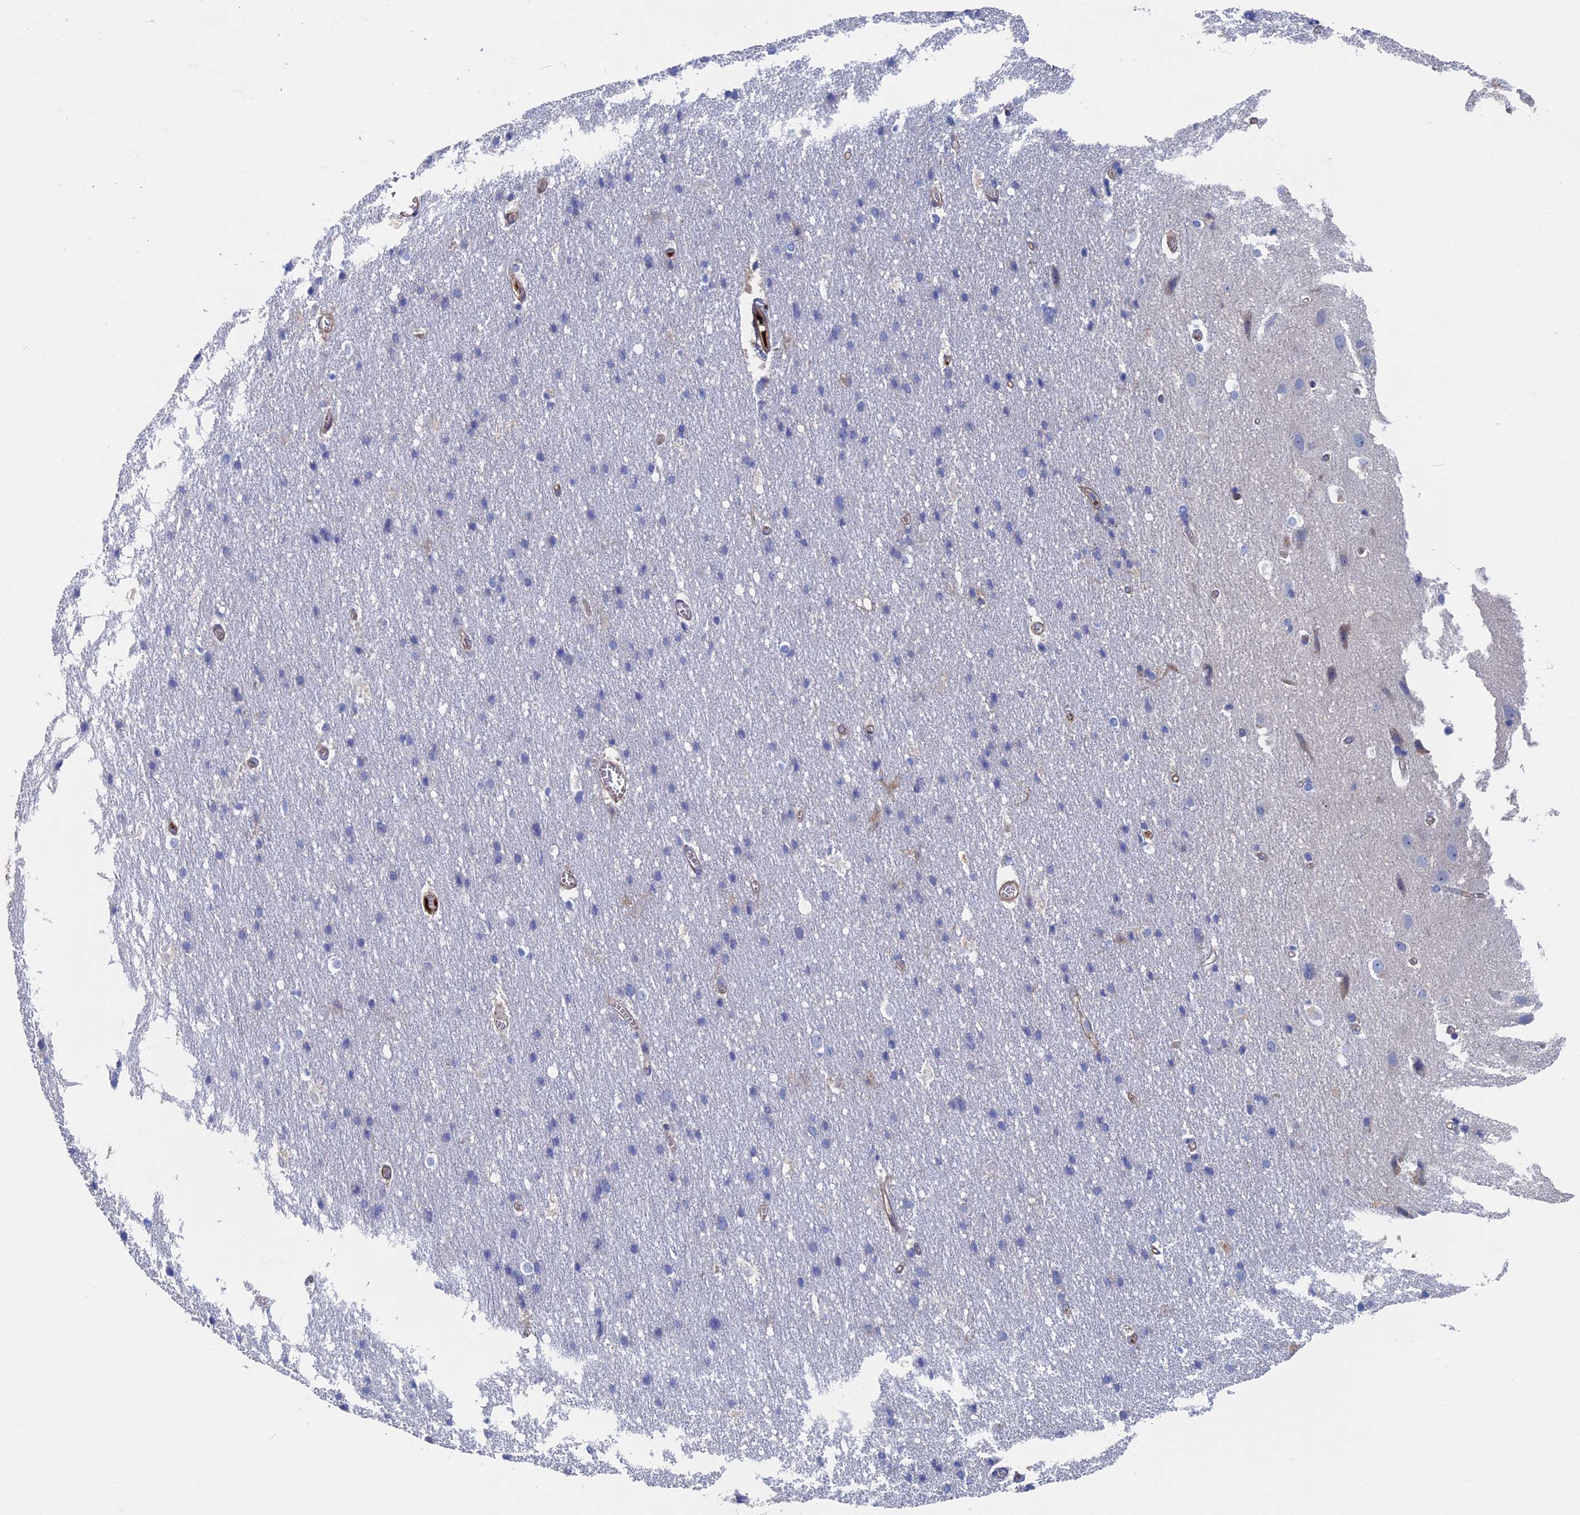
{"staining": {"intensity": "moderate", "quantity": "25%-75%", "location": "cytoplasmic/membranous"}, "tissue": "cerebral cortex", "cell_type": "Endothelial cells", "image_type": "normal", "snomed": [{"axis": "morphology", "description": "Normal tissue, NOS"}, {"axis": "topography", "description": "Cerebral cortex"}], "caption": "This image exhibits benign cerebral cortex stained with immunohistochemistry (IHC) to label a protein in brown. The cytoplasmic/membranous of endothelial cells show moderate positivity for the protein. Nuclei are counter-stained blue.", "gene": "RPUSD1", "patient": {"sex": "male", "age": 54}}